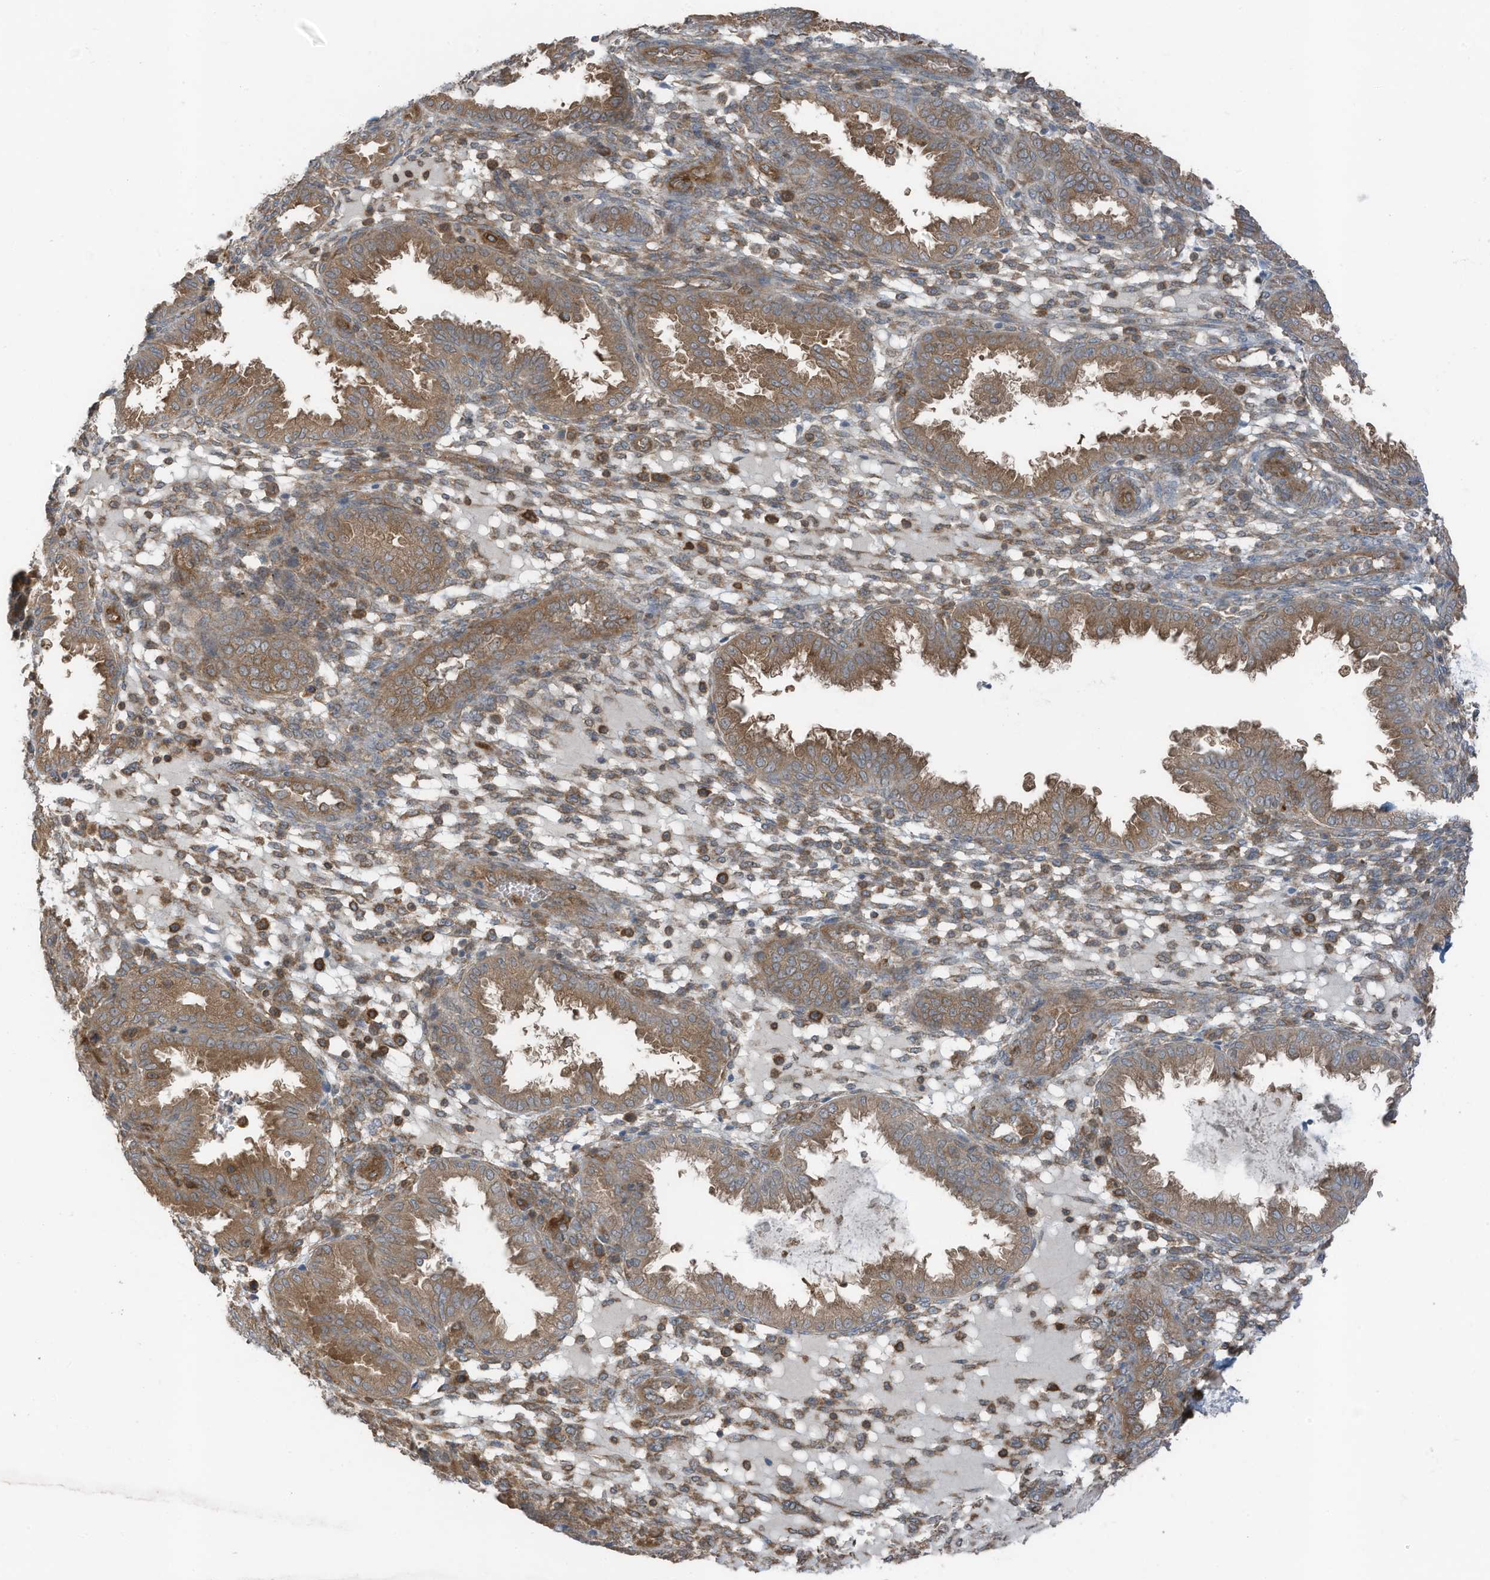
{"staining": {"intensity": "strong", "quantity": "<25%", "location": "cytoplasmic/membranous"}, "tissue": "endometrium", "cell_type": "Cells in endometrial stroma", "image_type": "normal", "snomed": [{"axis": "morphology", "description": "Normal tissue, NOS"}, {"axis": "topography", "description": "Endometrium"}], "caption": "IHC histopathology image of unremarkable endometrium: endometrium stained using immunohistochemistry shows medium levels of strong protein expression localized specifically in the cytoplasmic/membranous of cells in endometrial stroma, appearing as a cytoplasmic/membranous brown color.", "gene": "TXNDC9", "patient": {"sex": "female", "age": 33}}